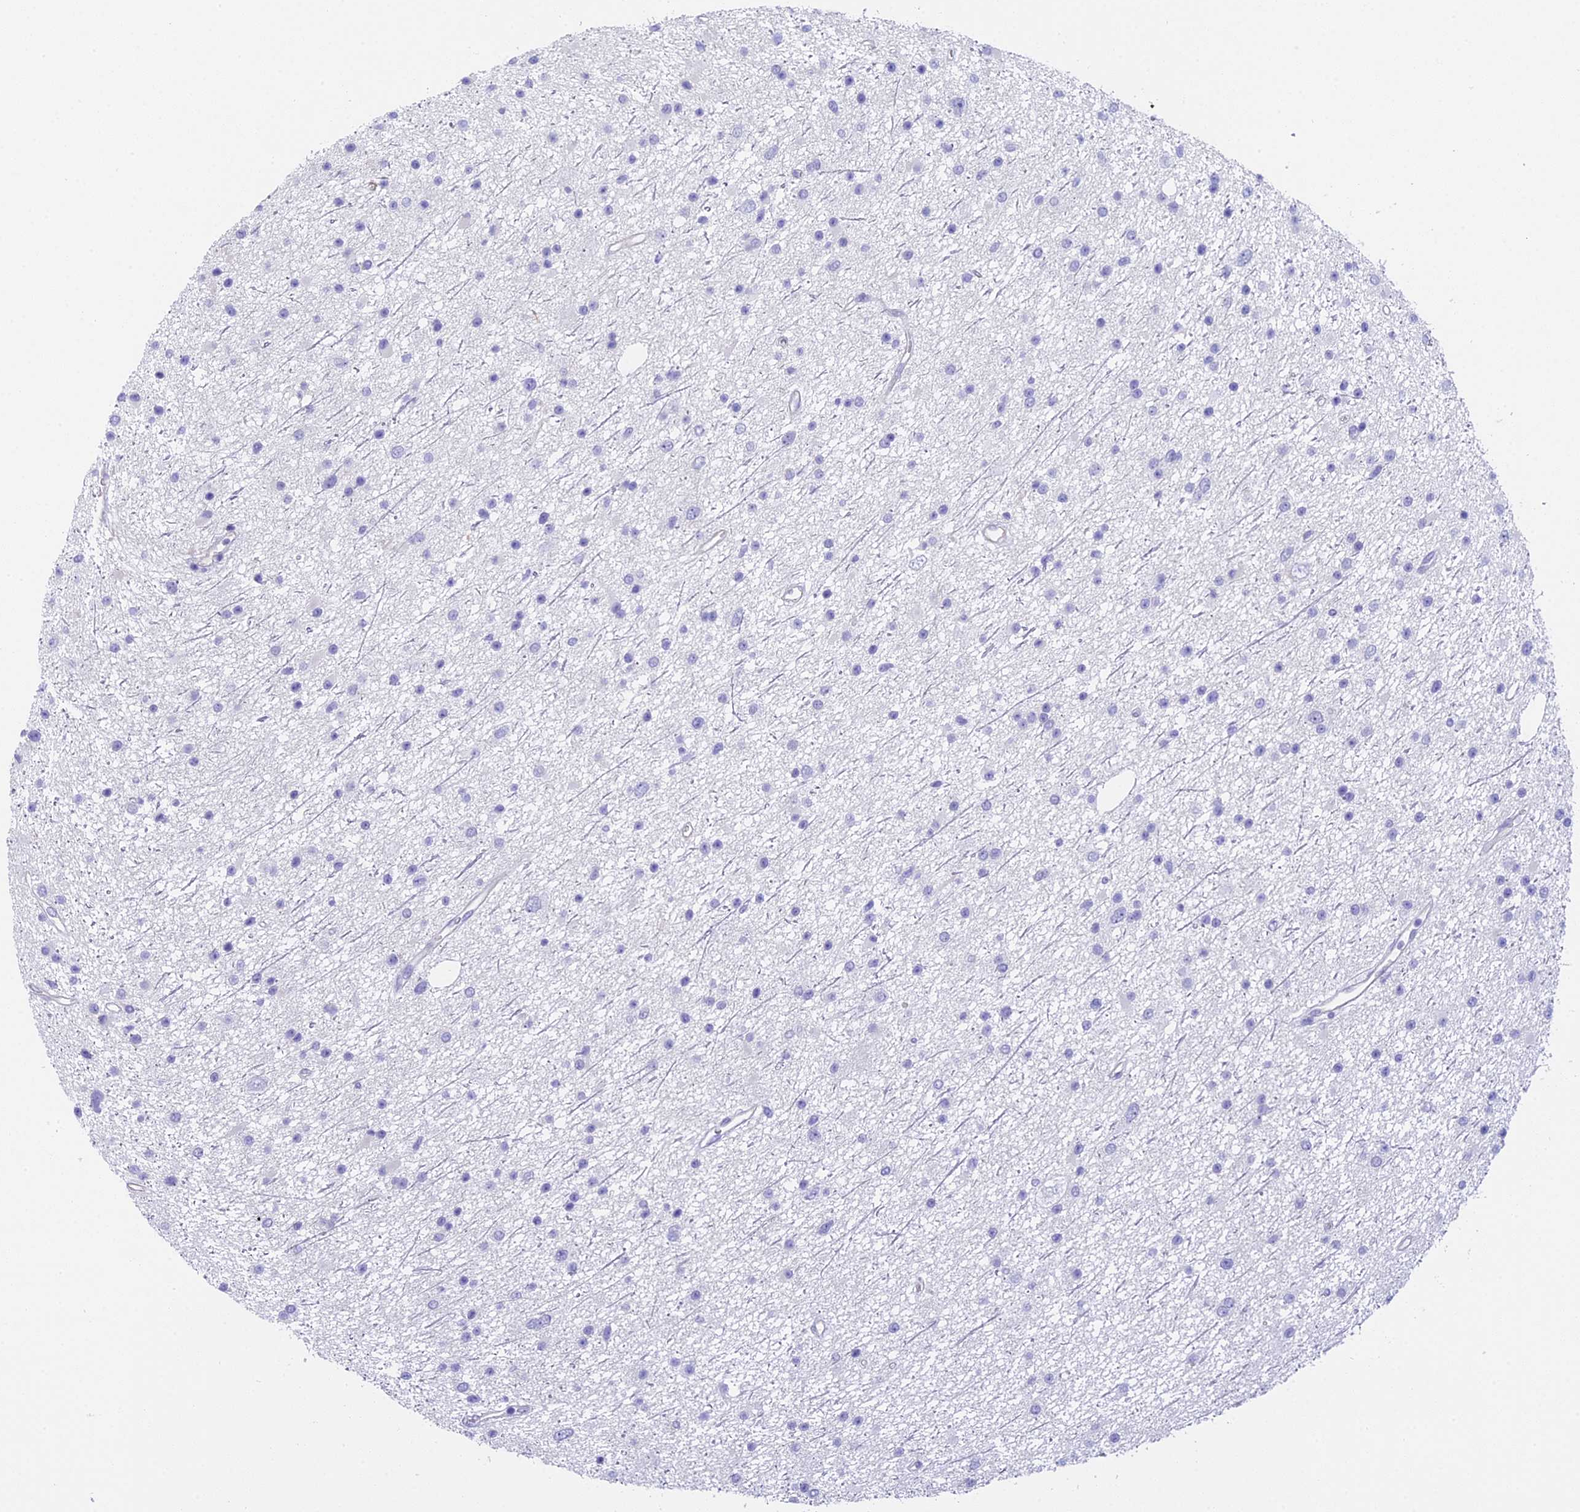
{"staining": {"intensity": "negative", "quantity": "none", "location": "none"}, "tissue": "glioma", "cell_type": "Tumor cells", "image_type": "cancer", "snomed": [{"axis": "morphology", "description": "Glioma, malignant, Low grade"}, {"axis": "topography", "description": "Cerebral cortex"}], "caption": "Human malignant glioma (low-grade) stained for a protein using IHC shows no positivity in tumor cells.", "gene": "TACSTD2", "patient": {"sex": "female", "age": 39}}